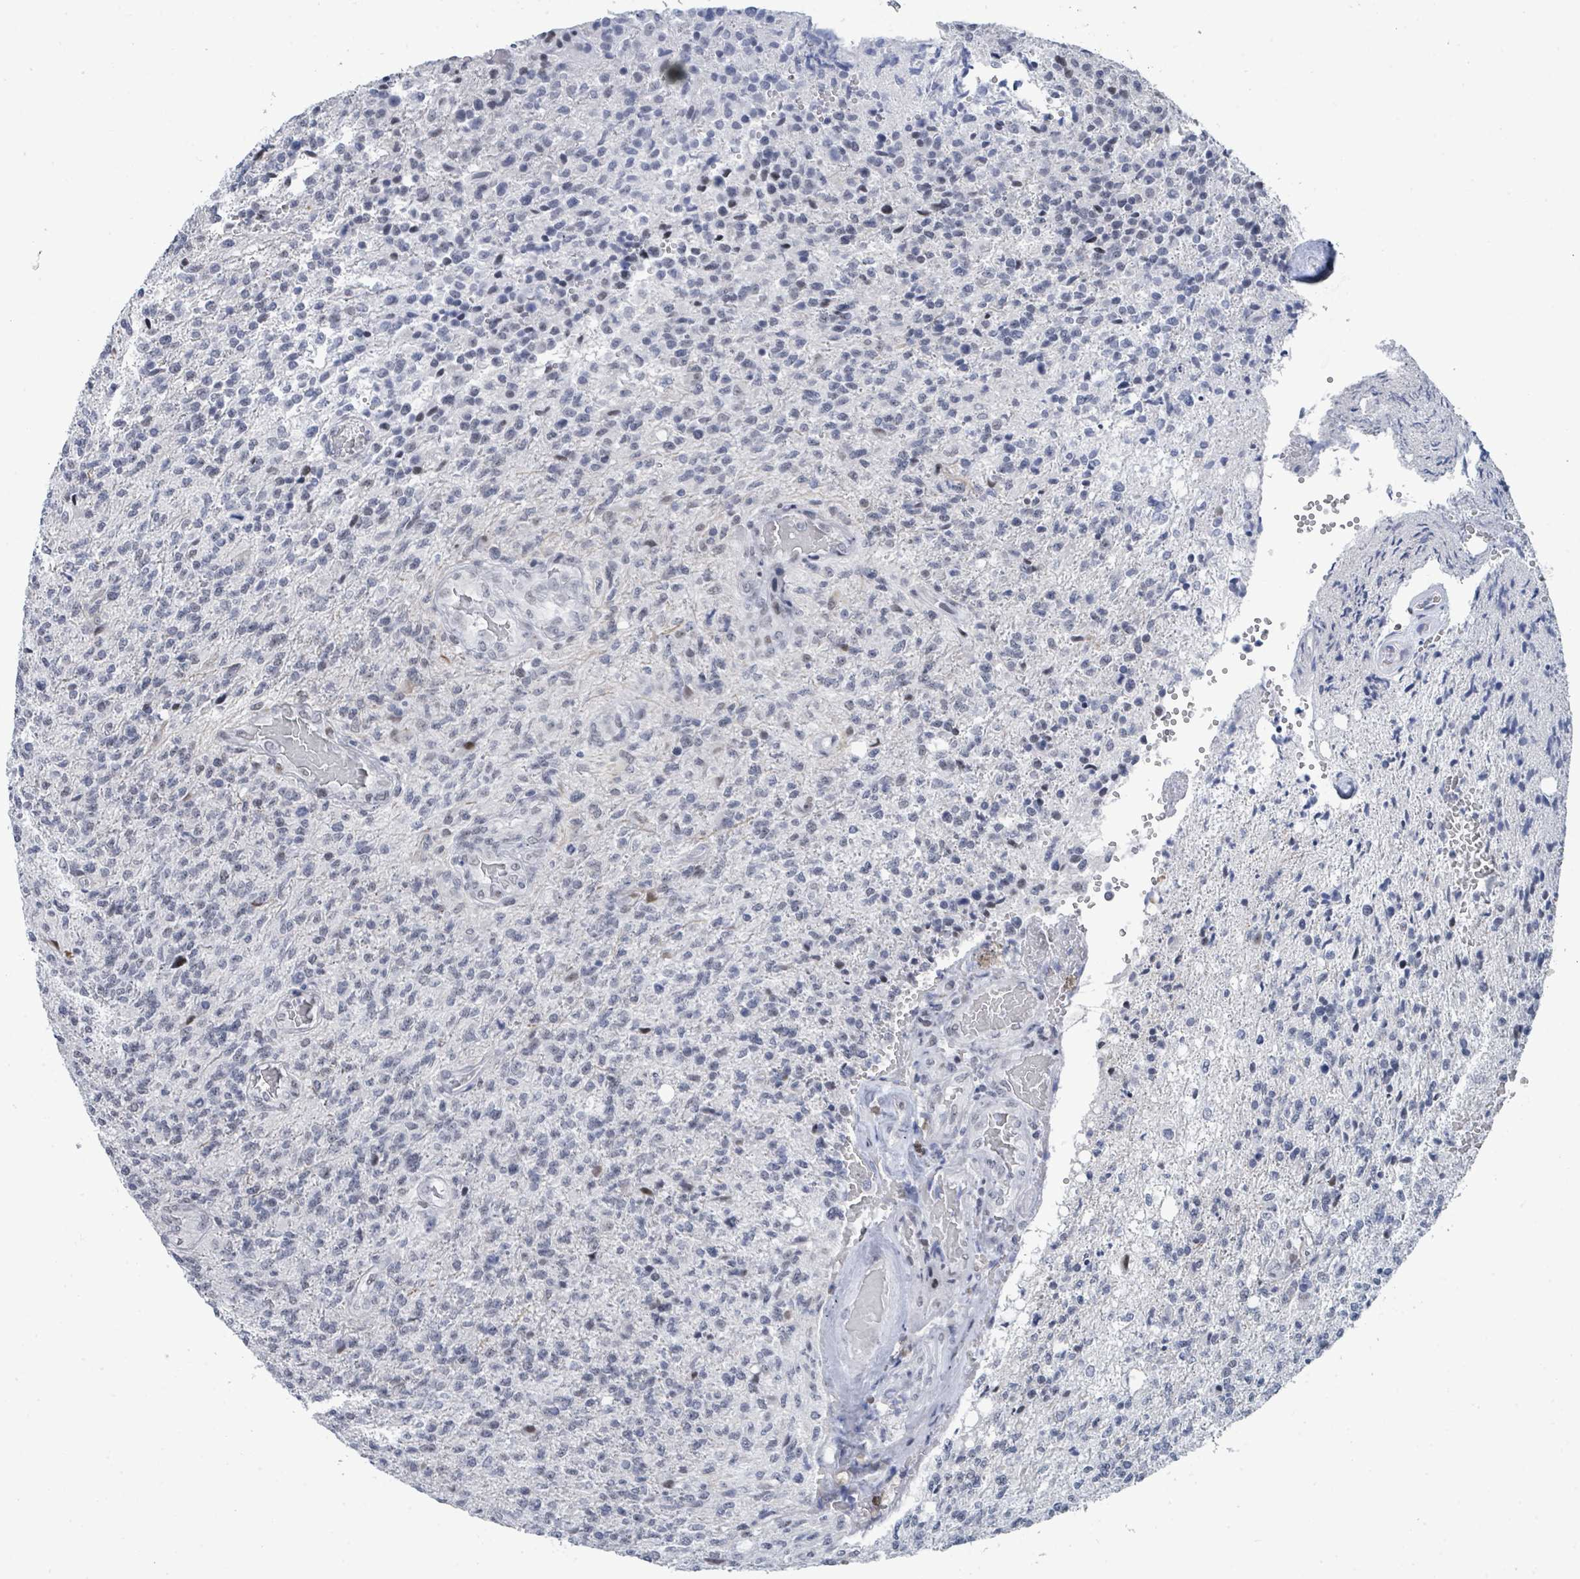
{"staining": {"intensity": "negative", "quantity": "none", "location": "none"}, "tissue": "glioma", "cell_type": "Tumor cells", "image_type": "cancer", "snomed": [{"axis": "morphology", "description": "Glioma, malignant, High grade"}, {"axis": "topography", "description": "Brain"}], "caption": "Immunohistochemistry of human glioma shows no staining in tumor cells. (DAB immunohistochemistry, high magnification).", "gene": "CT45A5", "patient": {"sex": "male", "age": 56}}